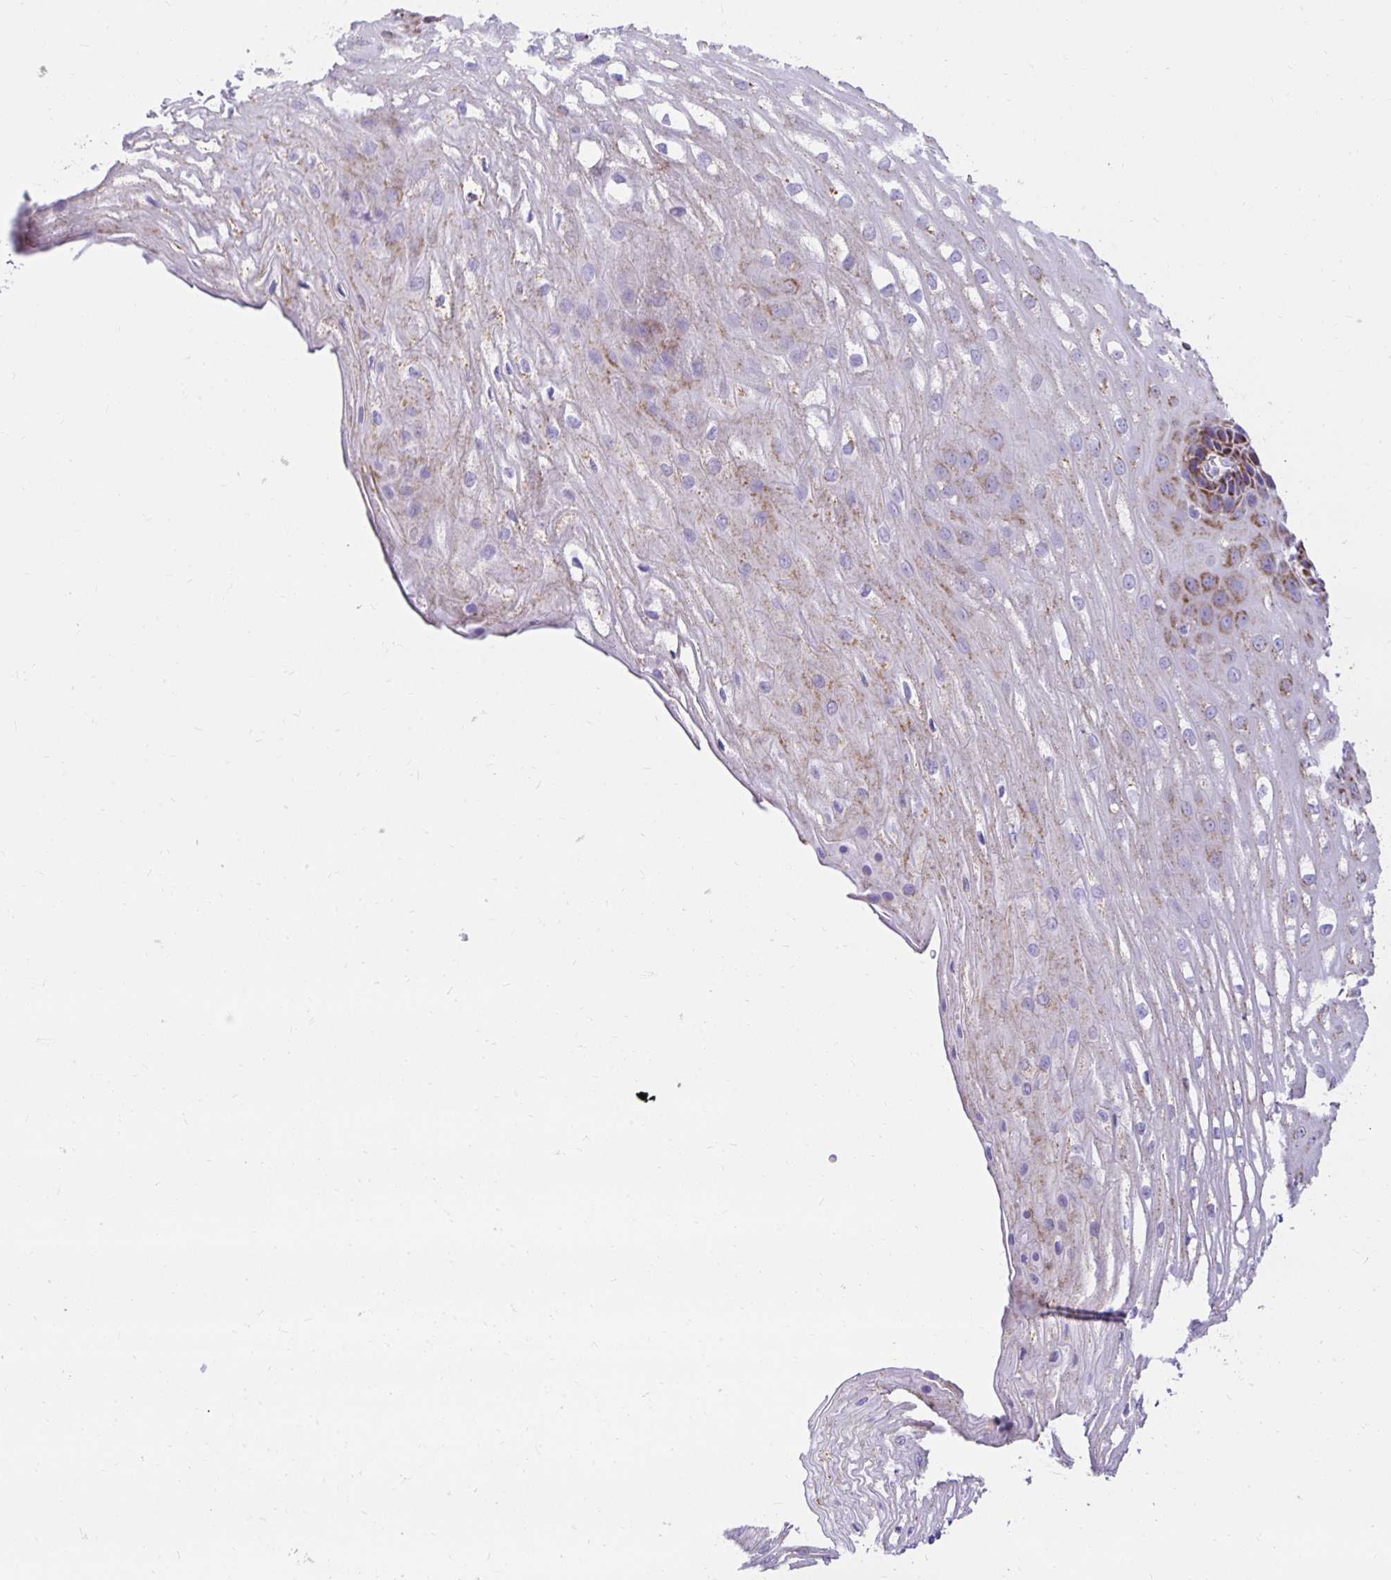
{"staining": {"intensity": "moderate", "quantity": "25%-75%", "location": "cytoplasmic/membranous"}, "tissue": "esophagus", "cell_type": "Squamous epithelial cells", "image_type": "normal", "snomed": [{"axis": "morphology", "description": "Normal tissue, NOS"}, {"axis": "topography", "description": "Esophagus"}], "caption": "A photomicrograph showing moderate cytoplasmic/membranous positivity in approximately 25%-75% of squamous epithelial cells in normal esophagus, as visualized by brown immunohistochemical staining.", "gene": "PLAAT2", "patient": {"sex": "male", "age": 62}}